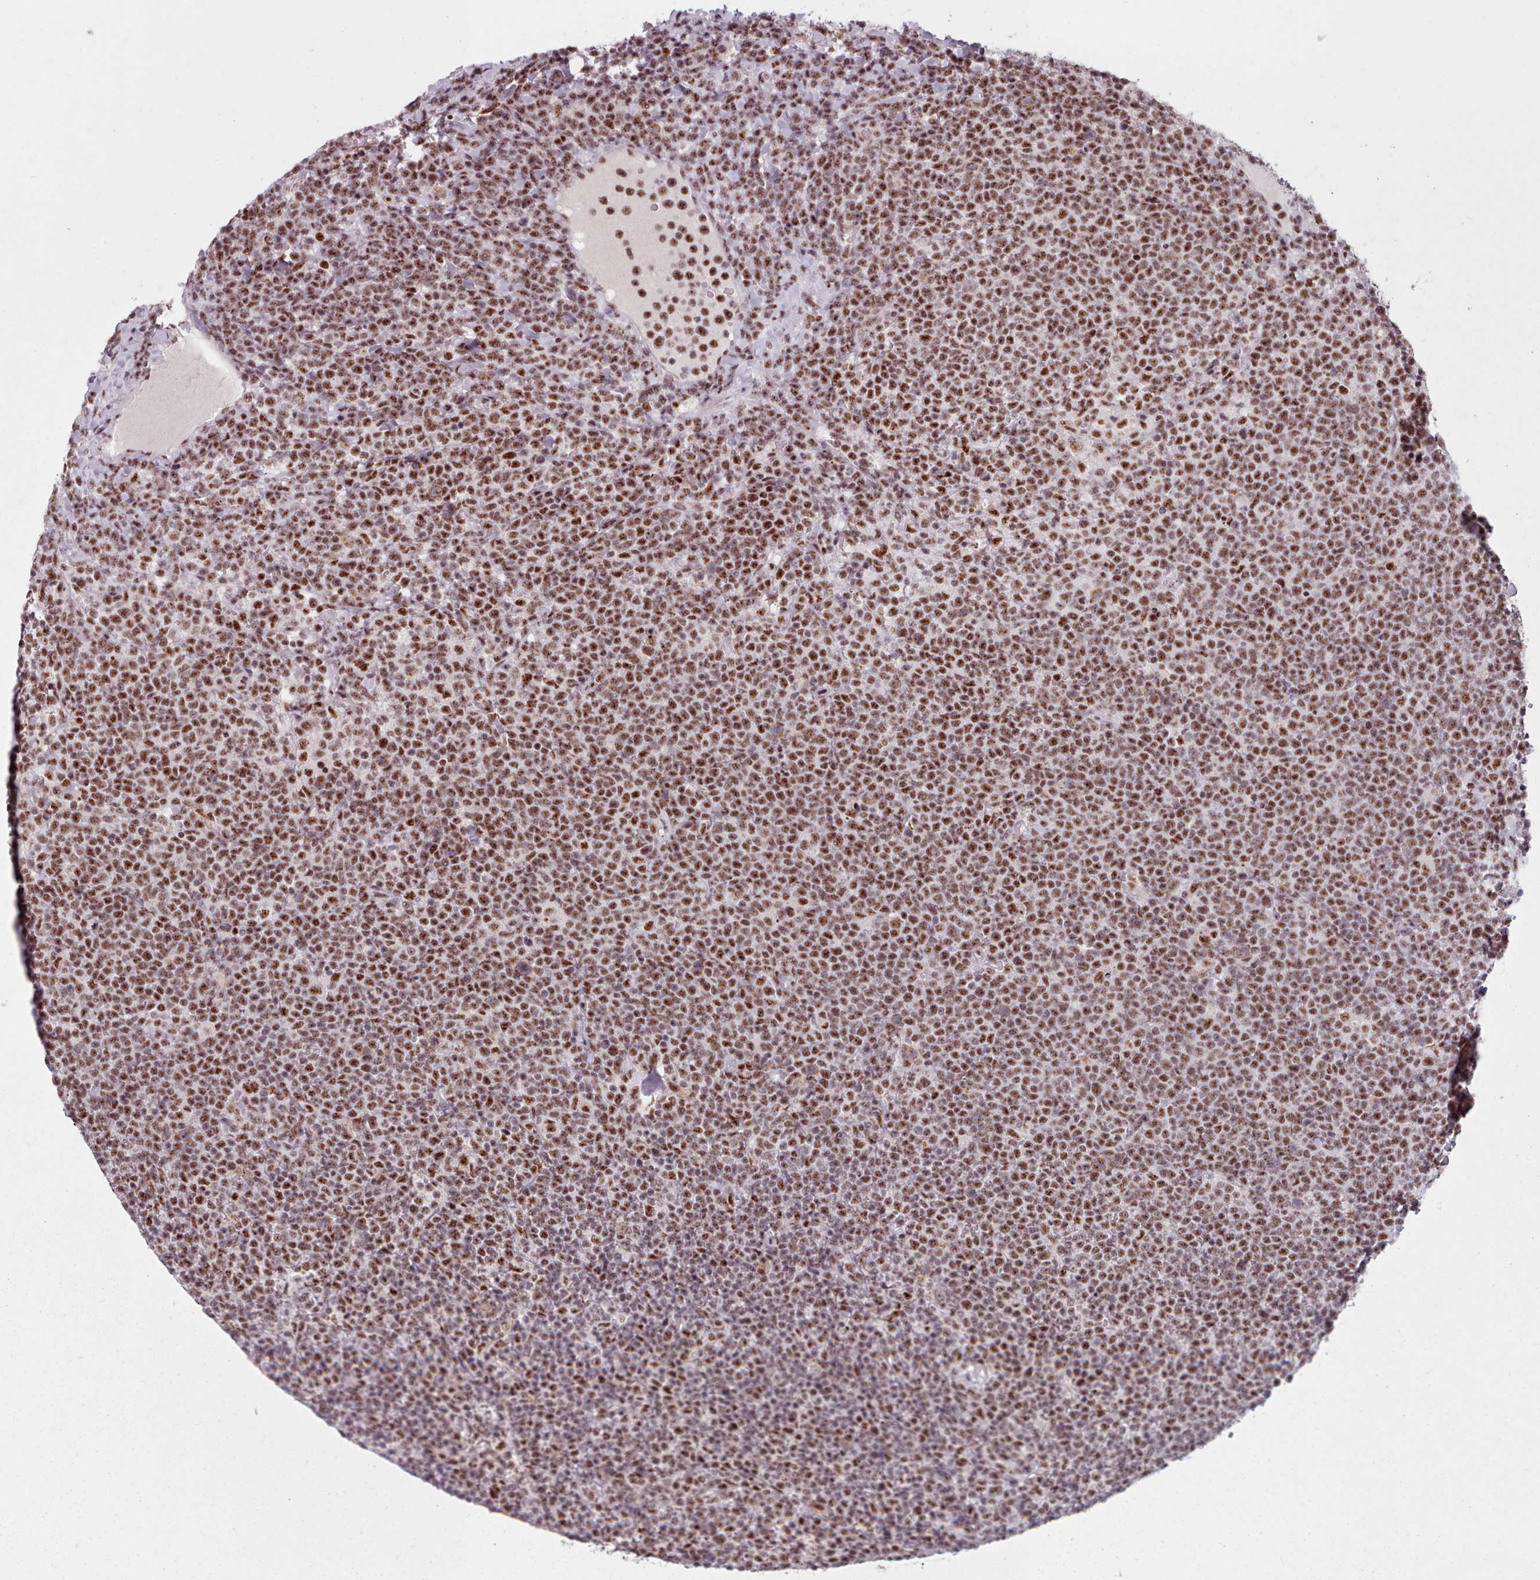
{"staining": {"intensity": "moderate", "quantity": ">75%", "location": "nuclear"}, "tissue": "lymphoma", "cell_type": "Tumor cells", "image_type": "cancer", "snomed": [{"axis": "morphology", "description": "Malignant lymphoma, non-Hodgkin's type, High grade"}, {"axis": "topography", "description": "Lymph node"}], "caption": "Protein analysis of high-grade malignant lymphoma, non-Hodgkin's type tissue reveals moderate nuclear expression in approximately >75% of tumor cells.", "gene": "SRRM1", "patient": {"sex": "male", "age": 61}}